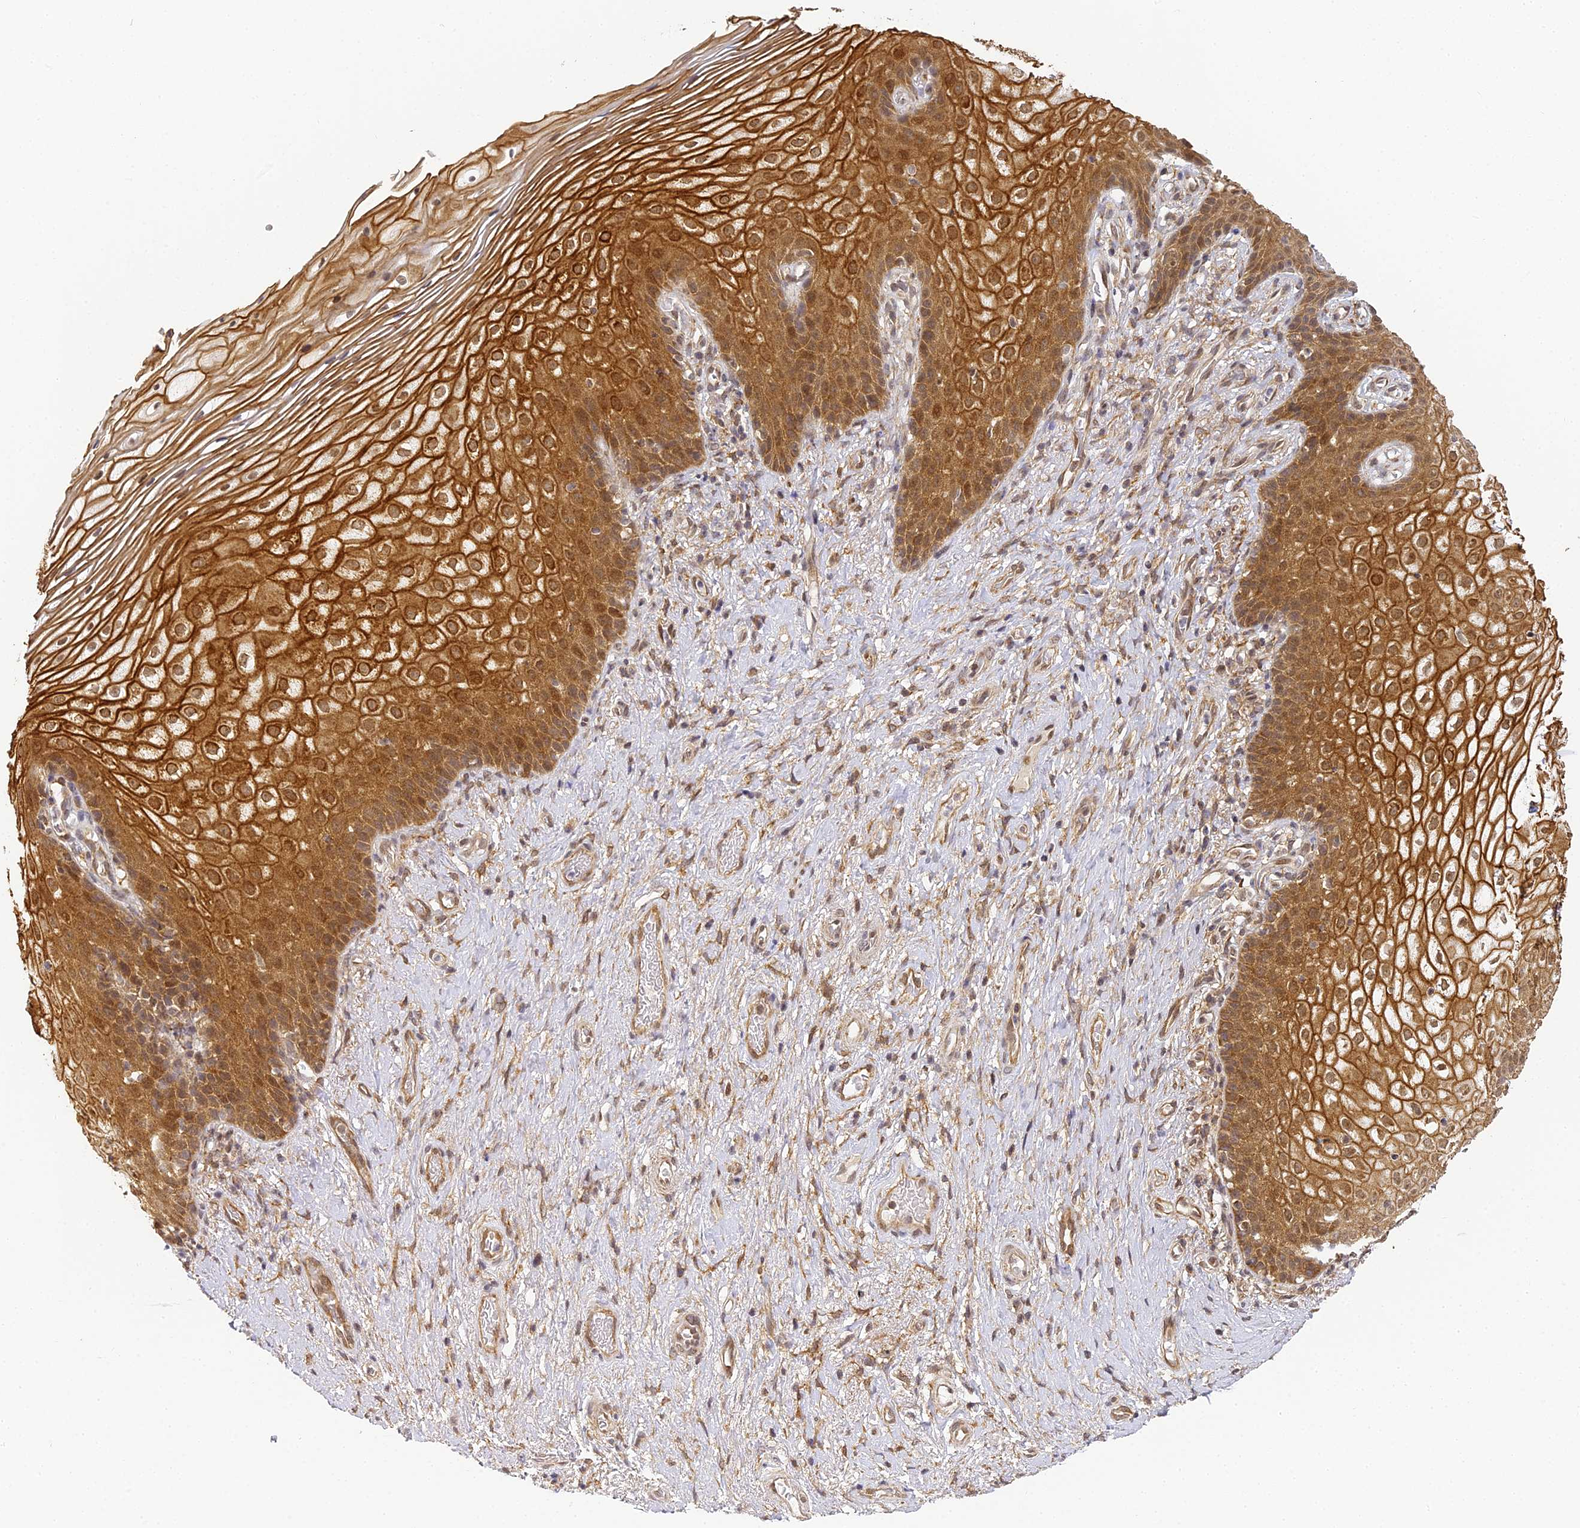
{"staining": {"intensity": "strong", "quantity": ">75%", "location": "cytoplasmic/membranous,nuclear"}, "tissue": "vagina", "cell_type": "Squamous epithelial cells", "image_type": "normal", "snomed": [{"axis": "morphology", "description": "Normal tissue, NOS"}, {"axis": "topography", "description": "Vagina"}], "caption": "This micrograph reveals IHC staining of benign human vagina, with high strong cytoplasmic/membranous,nuclear expression in approximately >75% of squamous epithelial cells.", "gene": "DNAAF10", "patient": {"sex": "female", "age": 60}}